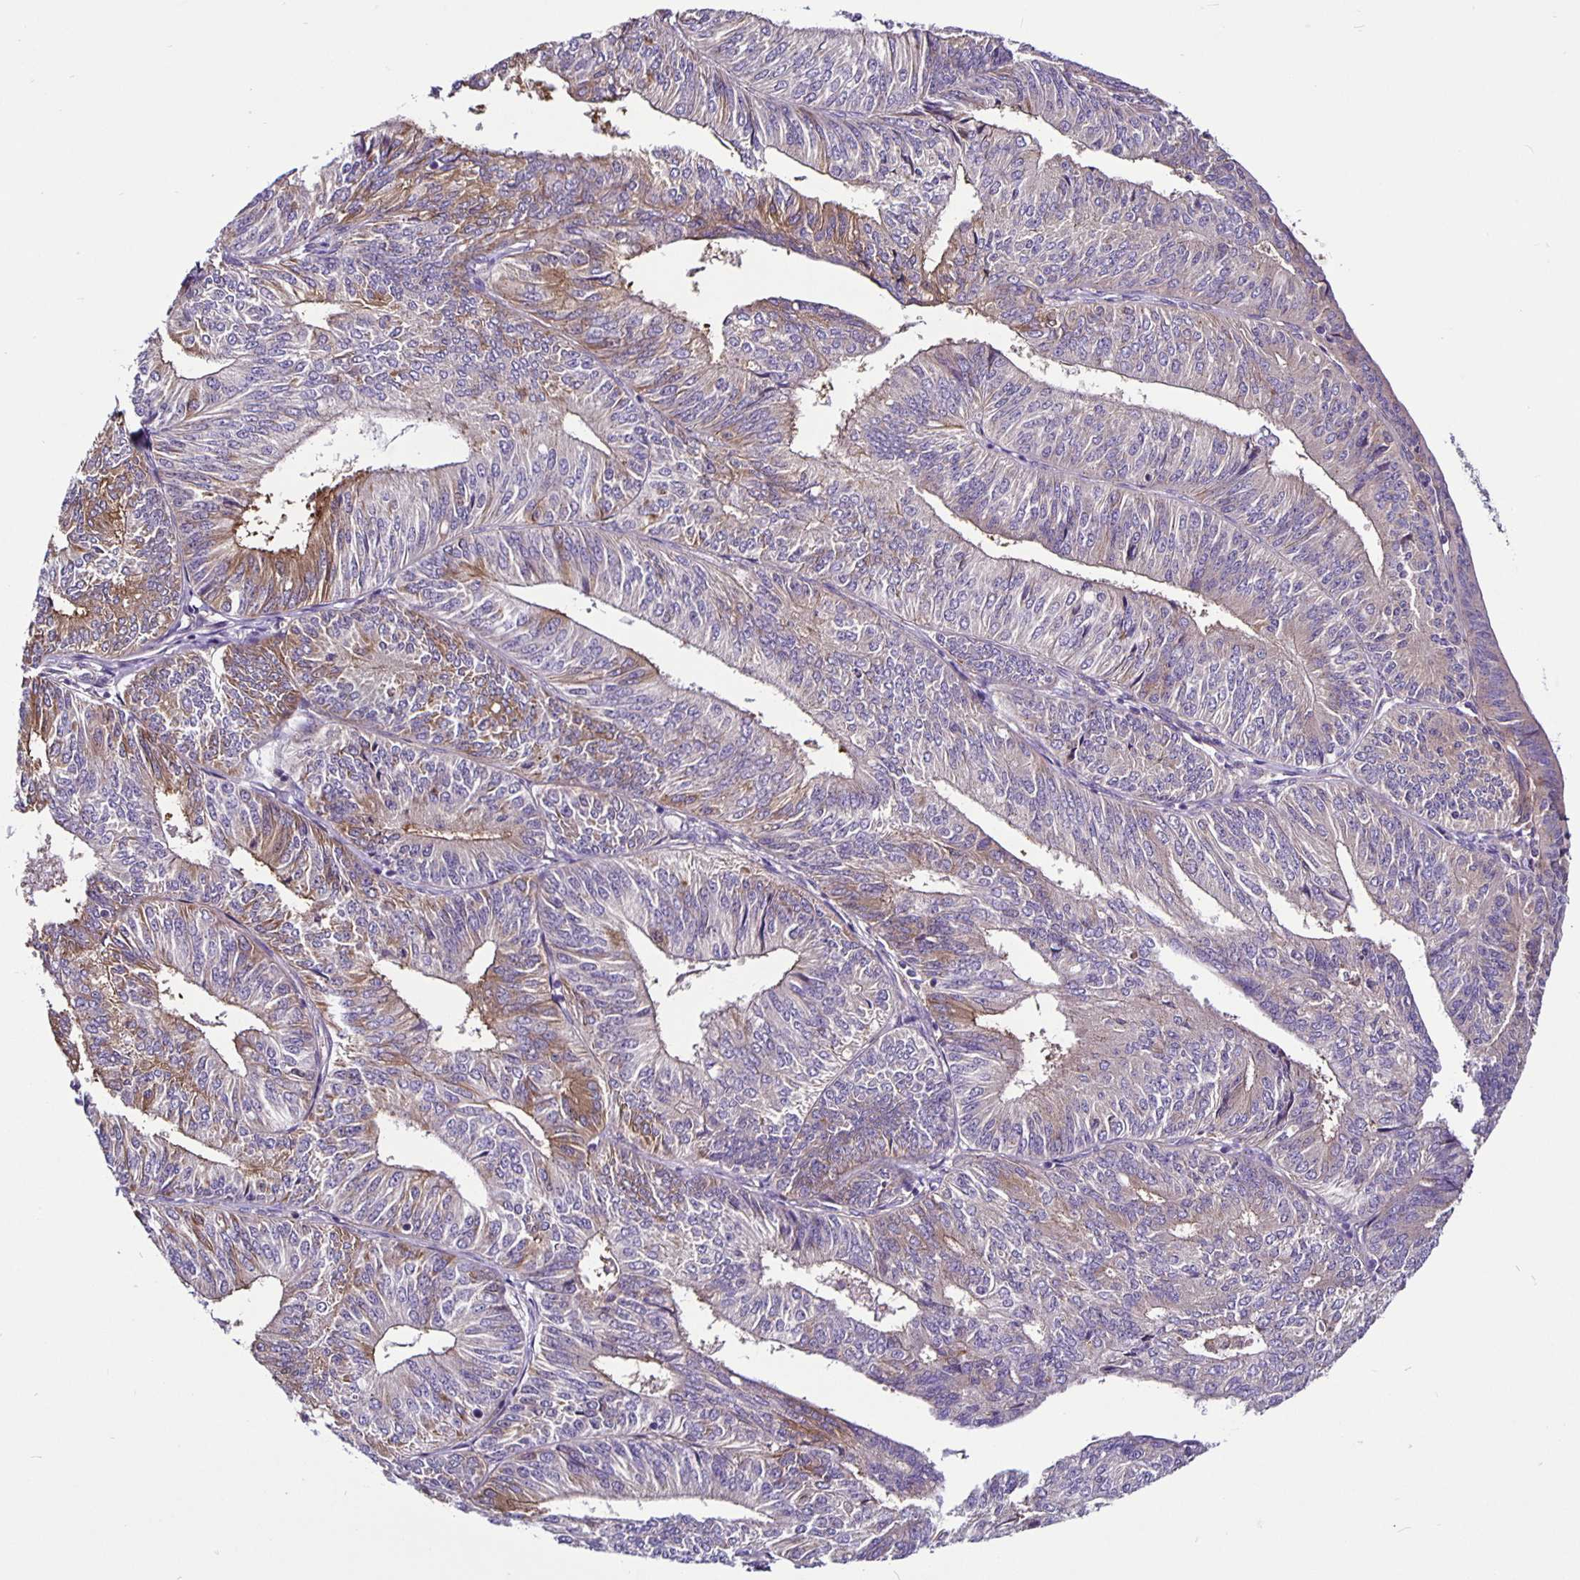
{"staining": {"intensity": "moderate", "quantity": "25%-75%", "location": "cytoplasmic/membranous"}, "tissue": "endometrial cancer", "cell_type": "Tumor cells", "image_type": "cancer", "snomed": [{"axis": "morphology", "description": "Adenocarcinoma, NOS"}, {"axis": "topography", "description": "Endometrium"}], "caption": "A high-resolution micrograph shows immunohistochemistry (IHC) staining of endometrial cancer (adenocarcinoma), which demonstrates moderate cytoplasmic/membranous staining in approximately 25%-75% of tumor cells.", "gene": "SNX5", "patient": {"sex": "female", "age": 58}}